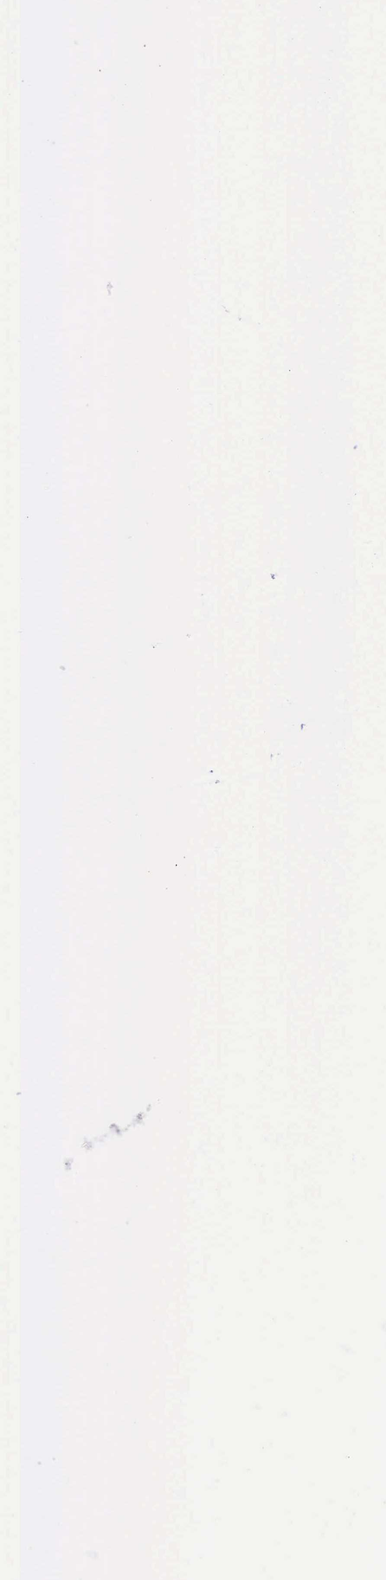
{"staining": {"intensity": "weak", "quantity": "<25%", "location": "cytoplasmic/membranous"}, "tissue": "adipose tissue", "cell_type": "Adipocytes", "image_type": "normal", "snomed": [{"axis": "morphology", "description": "Normal tissue, NOS"}, {"axis": "morphology", "description": "Duct carcinoma"}, {"axis": "topography", "description": "Breast"}, {"axis": "topography", "description": "Adipose tissue"}], "caption": "Immunohistochemistry of normal adipose tissue displays no staining in adipocytes.", "gene": "TXN2", "patient": {"sex": "female", "age": 37}}